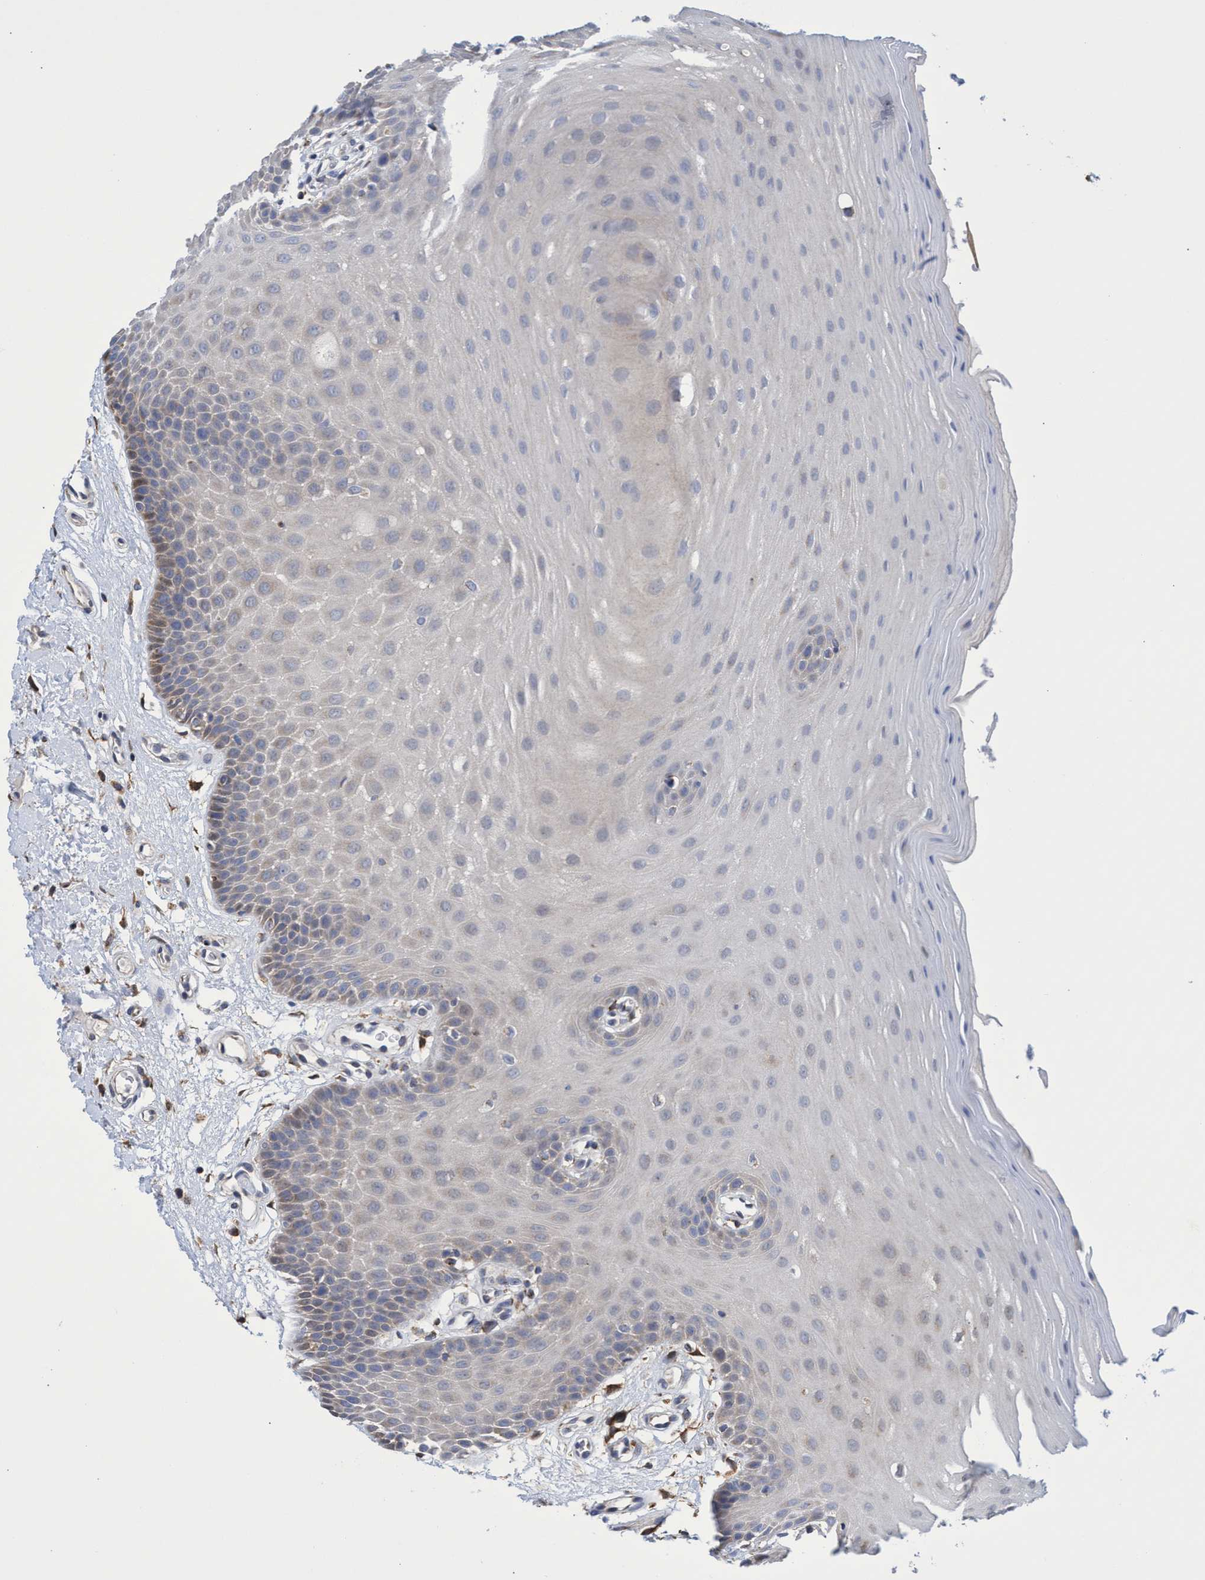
{"staining": {"intensity": "moderate", "quantity": "<25%", "location": "cytoplasmic/membranous"}, "tissue": "oral mucosa", "cell_type": "Squamous epithelial cells", "image_type": "normal", "snomed": [{"axis": "morphology", "description": "Normal tissue, NOS"}, {"axis": "morphology", "description": "Squamous cell carcinoma, NOS"}, {"axis": "topography", "description": "Oral tissue"}, {"axis": "topography", "description": "Head-Neck"}], "caption": "Immunohistochemical staining of benign oral mucosa displays low levels of moderate cytoplasmic/membranous expression in approximately <25% of squamous epithelial cells.", "gene": "CRYZ", "patient": {"sex": "male", "age": 71}}